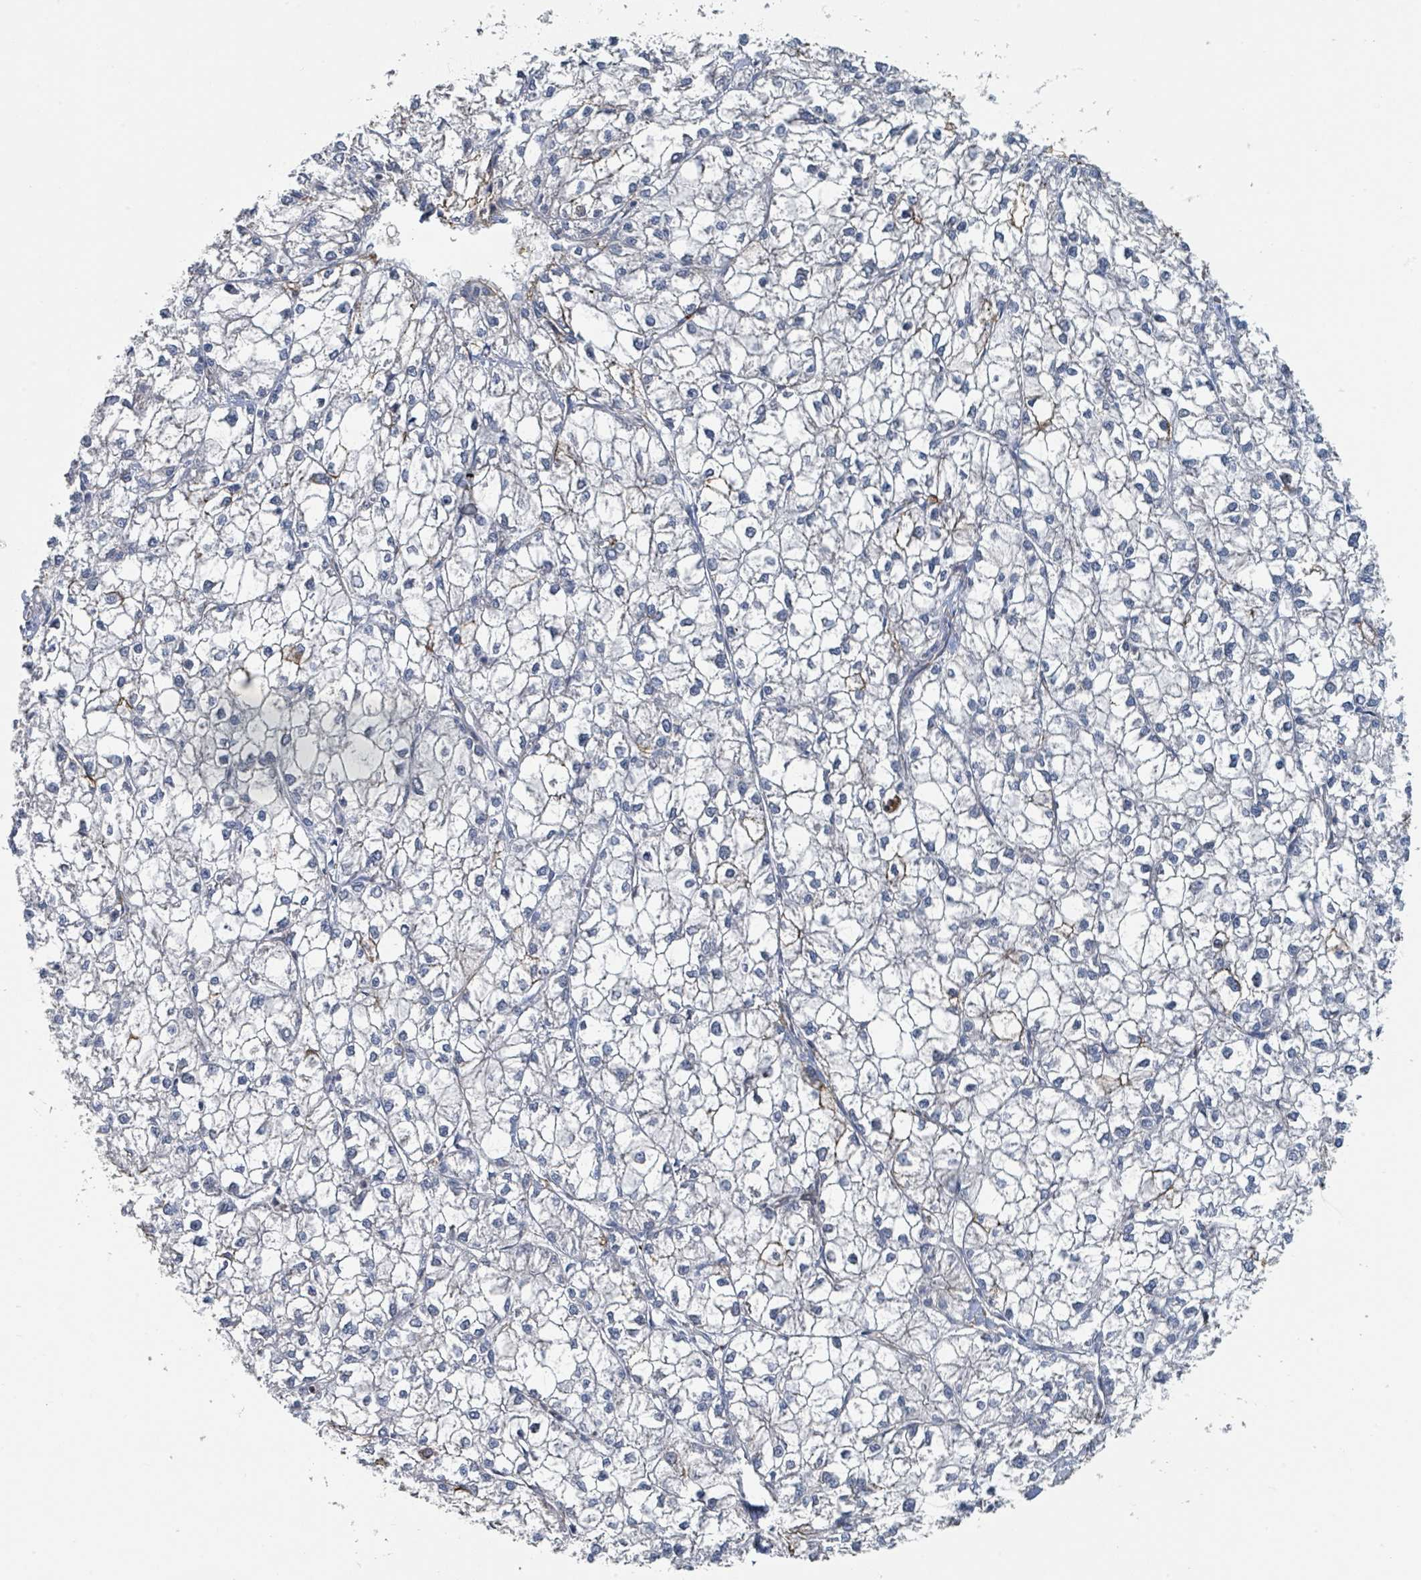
{"staining": {"intensity": "negative", "quantity": "none", "location": "none"}, "tissue": "liver cancer", "cell_type": "Tumor cells", "image_type": "cancer", "snomed": [{"axis": "morphology", "description": "Carcinoma, Hepatocellular, NOS"}, {"axis": "topography", "description": "Liver"}], "caption": "IHC of liver cancer (hepatocellular carcinoma) shows no staining in tumor cells. (IHC, brightfield microscopy, high magnification).", "gene": "LRRC42", "patient": {"sex": "female", "age": 43}}